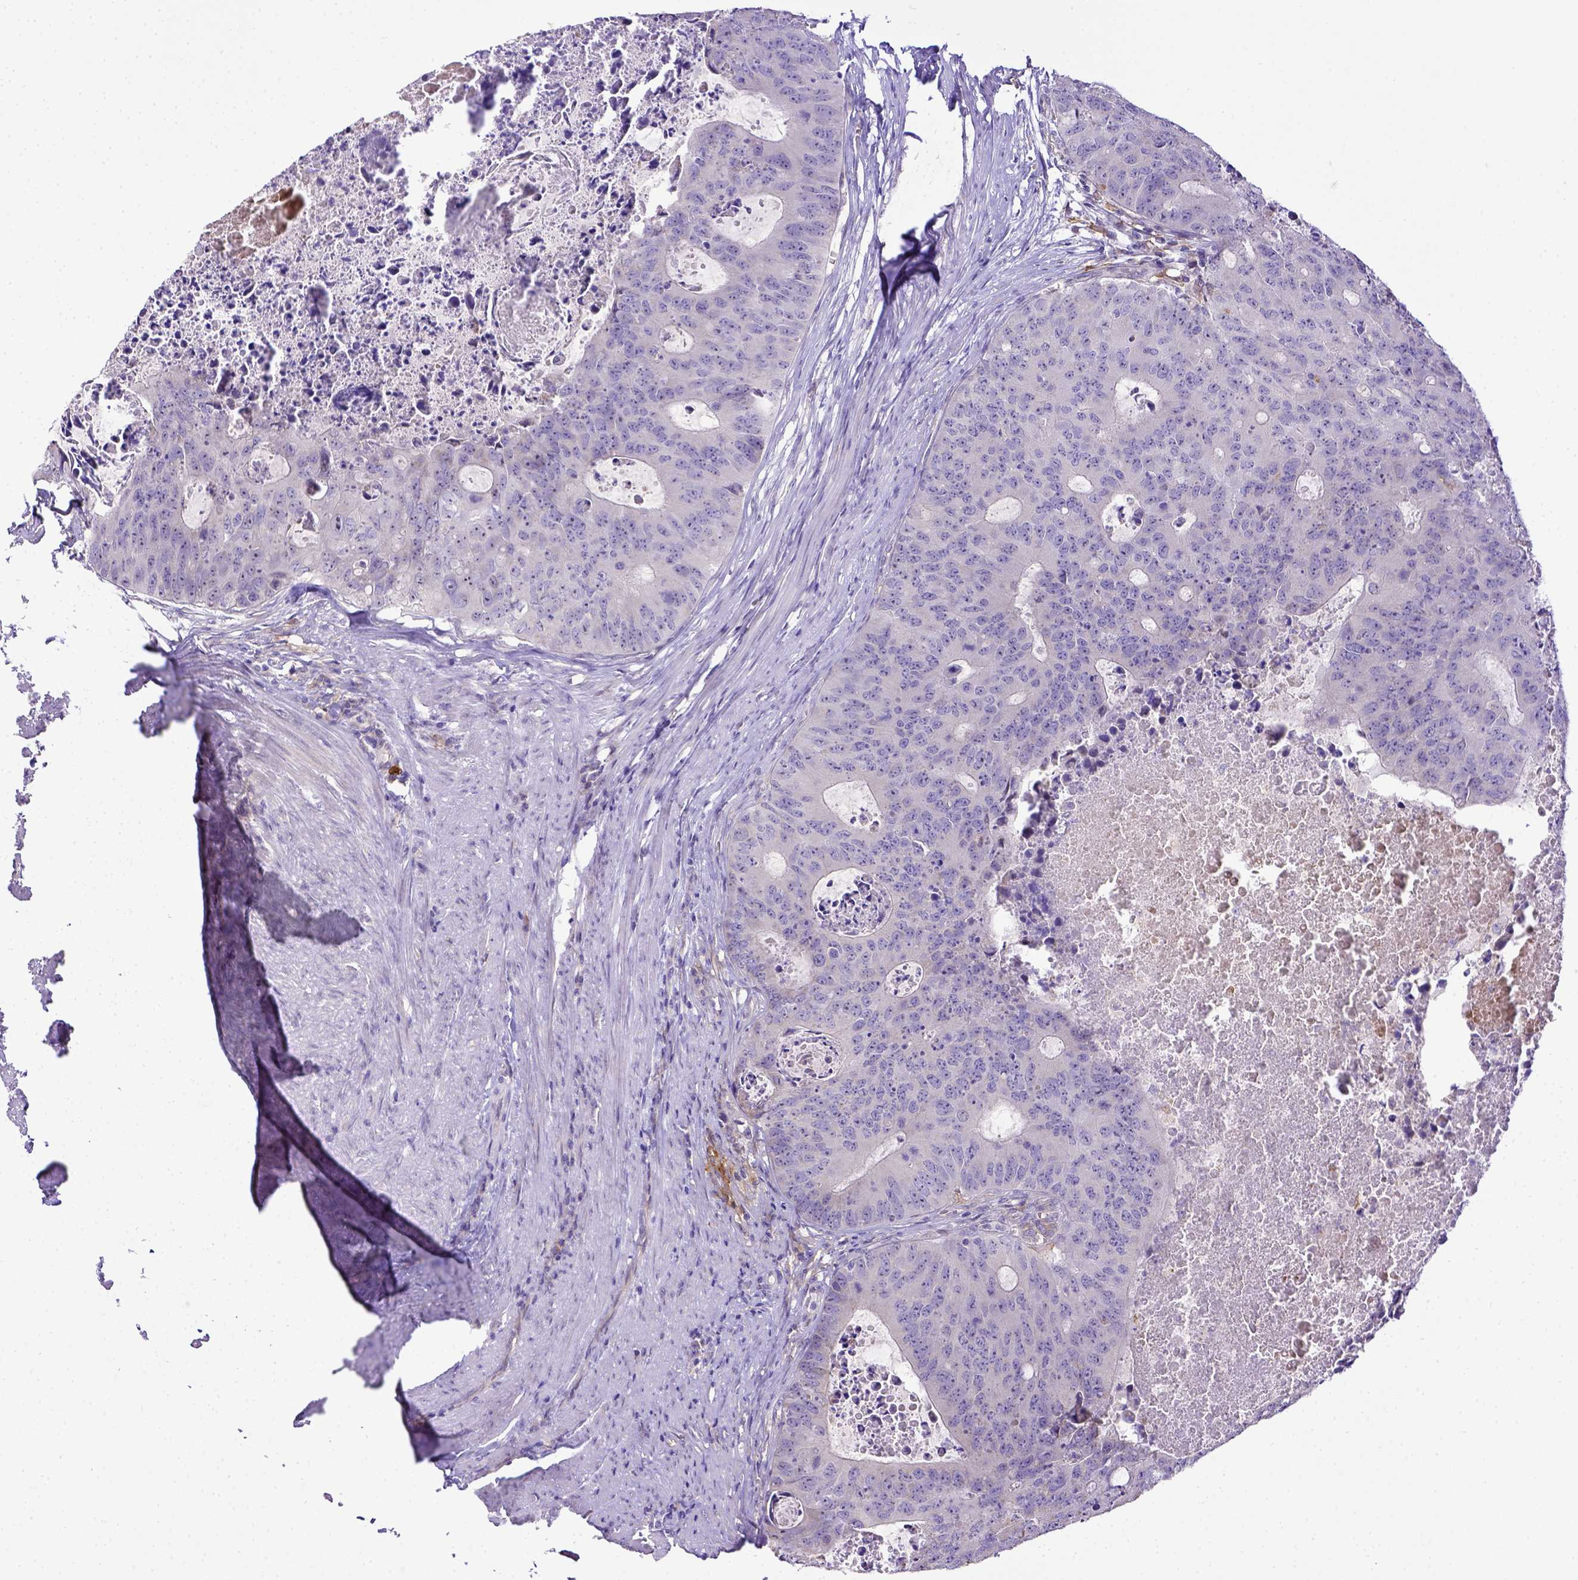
{"staining": {"intensity": "negative", "quantity": "none", "location": "none"}, "tissue": "colorectal cancer", "cell_type": "Tumor cells", "image_type": "cancer", "snomed": [{"axis": "morphology", "description": "Adenocarcinoma, NOS"}, {"axis": "topography", "description": "Colon"}], "caption": "Tumor cells show no significant protein expression in adenocarcinoma (colorectal).", "gene": "CD40", "patient": {"sex": "male", "age": 67}}